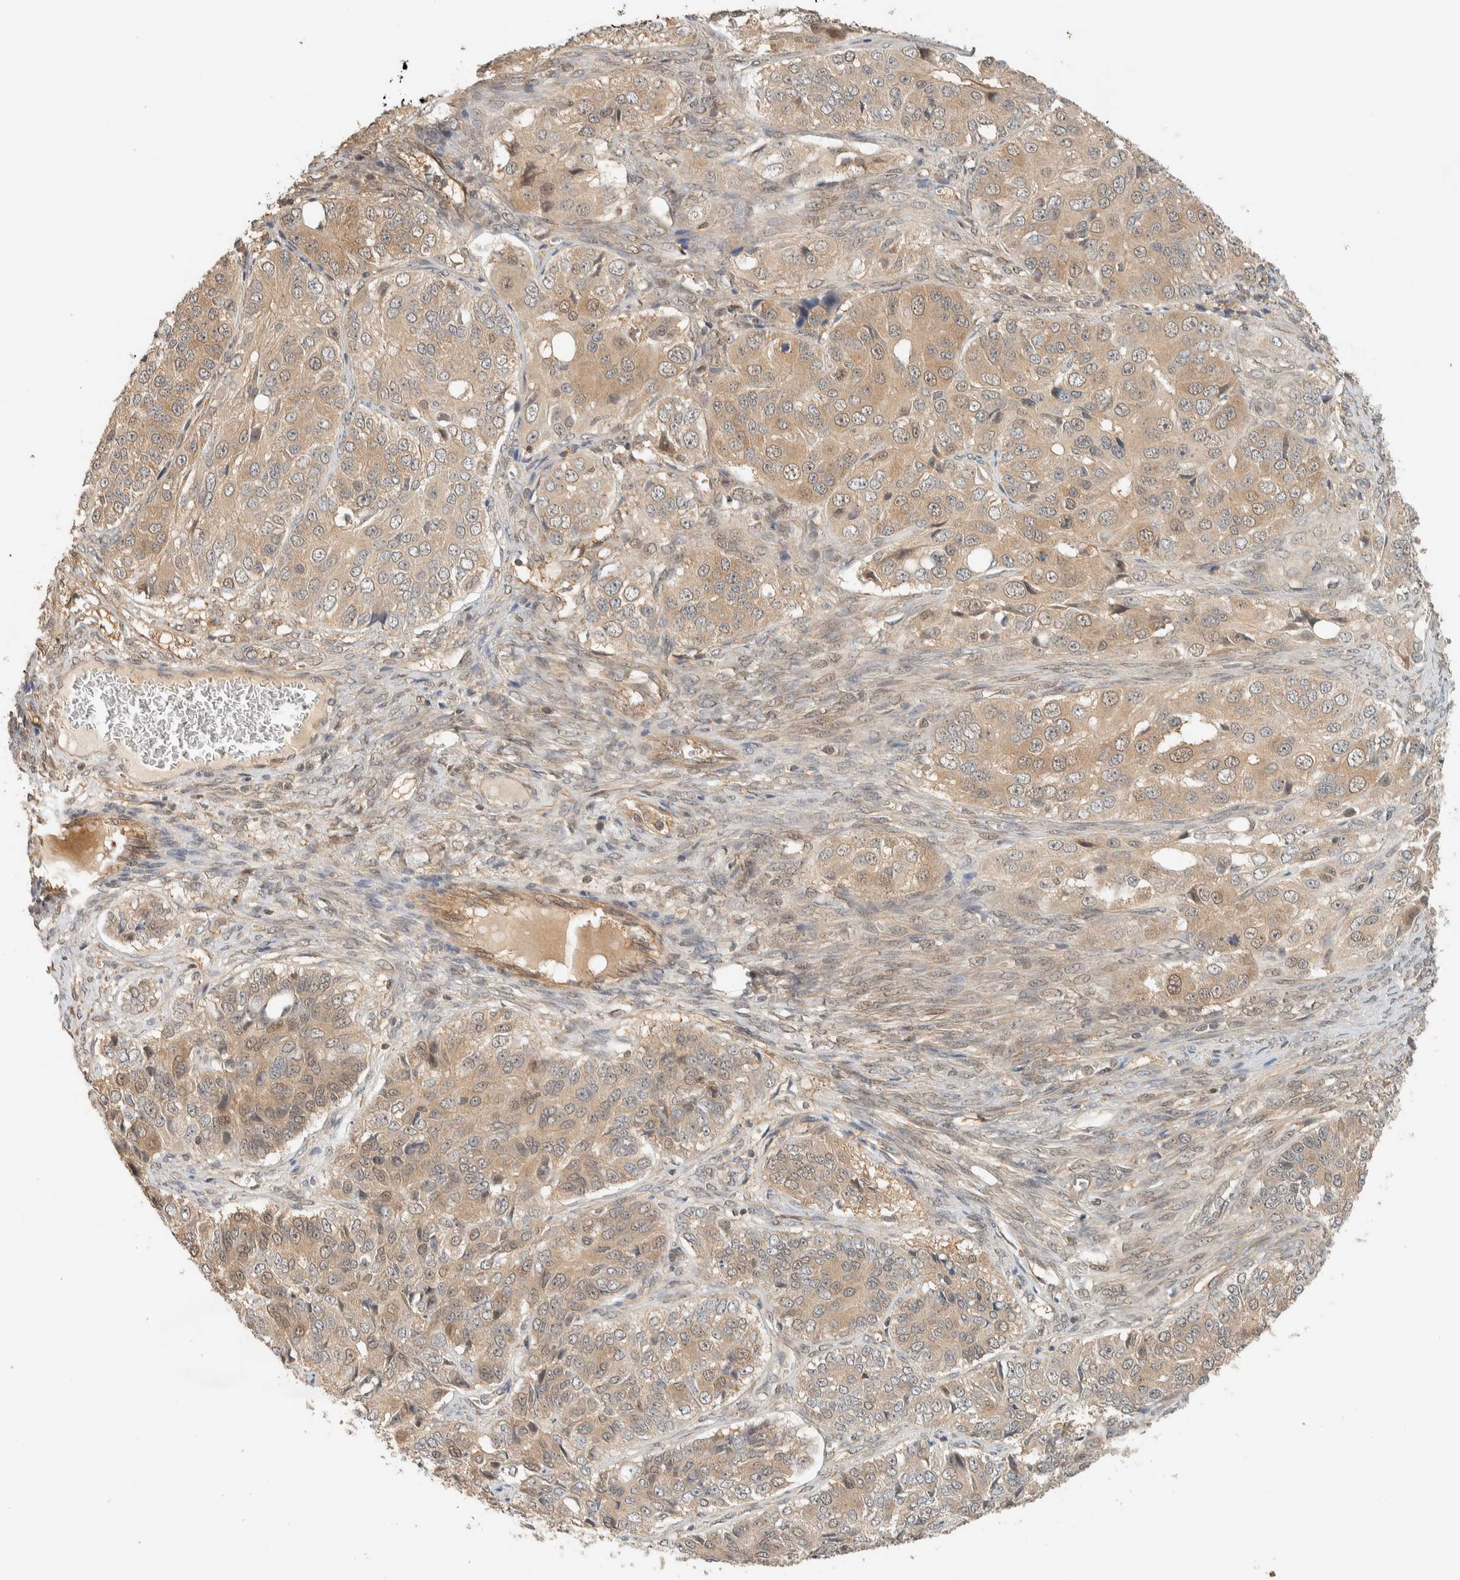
{"staining": {"intensity": "weak", "quantity": ">75%", "location": "cytoplasmic/membranous"}, "tissue": "ovarian cancer", "cell_type": "Tumor cells", "image_type": "cancer", "snomed": [{"axis": "morphology", "description": "Carcinoma, endometroid"}, {"axis": "topography", "description": "Ovary"}], "caption": "Ovarian endometroid carcinoma tissue exhibits weak cytoplasmic/membranous expression in approximately >75% of tumor cells (Stains: DAB (3,3'-diaminobenzidine) in brown, nuclei in blue, Microscopy: brightfield microscopy at high magnification).", "gene": "ADSS2", "patient": {"sex": "female", "age": 51}}